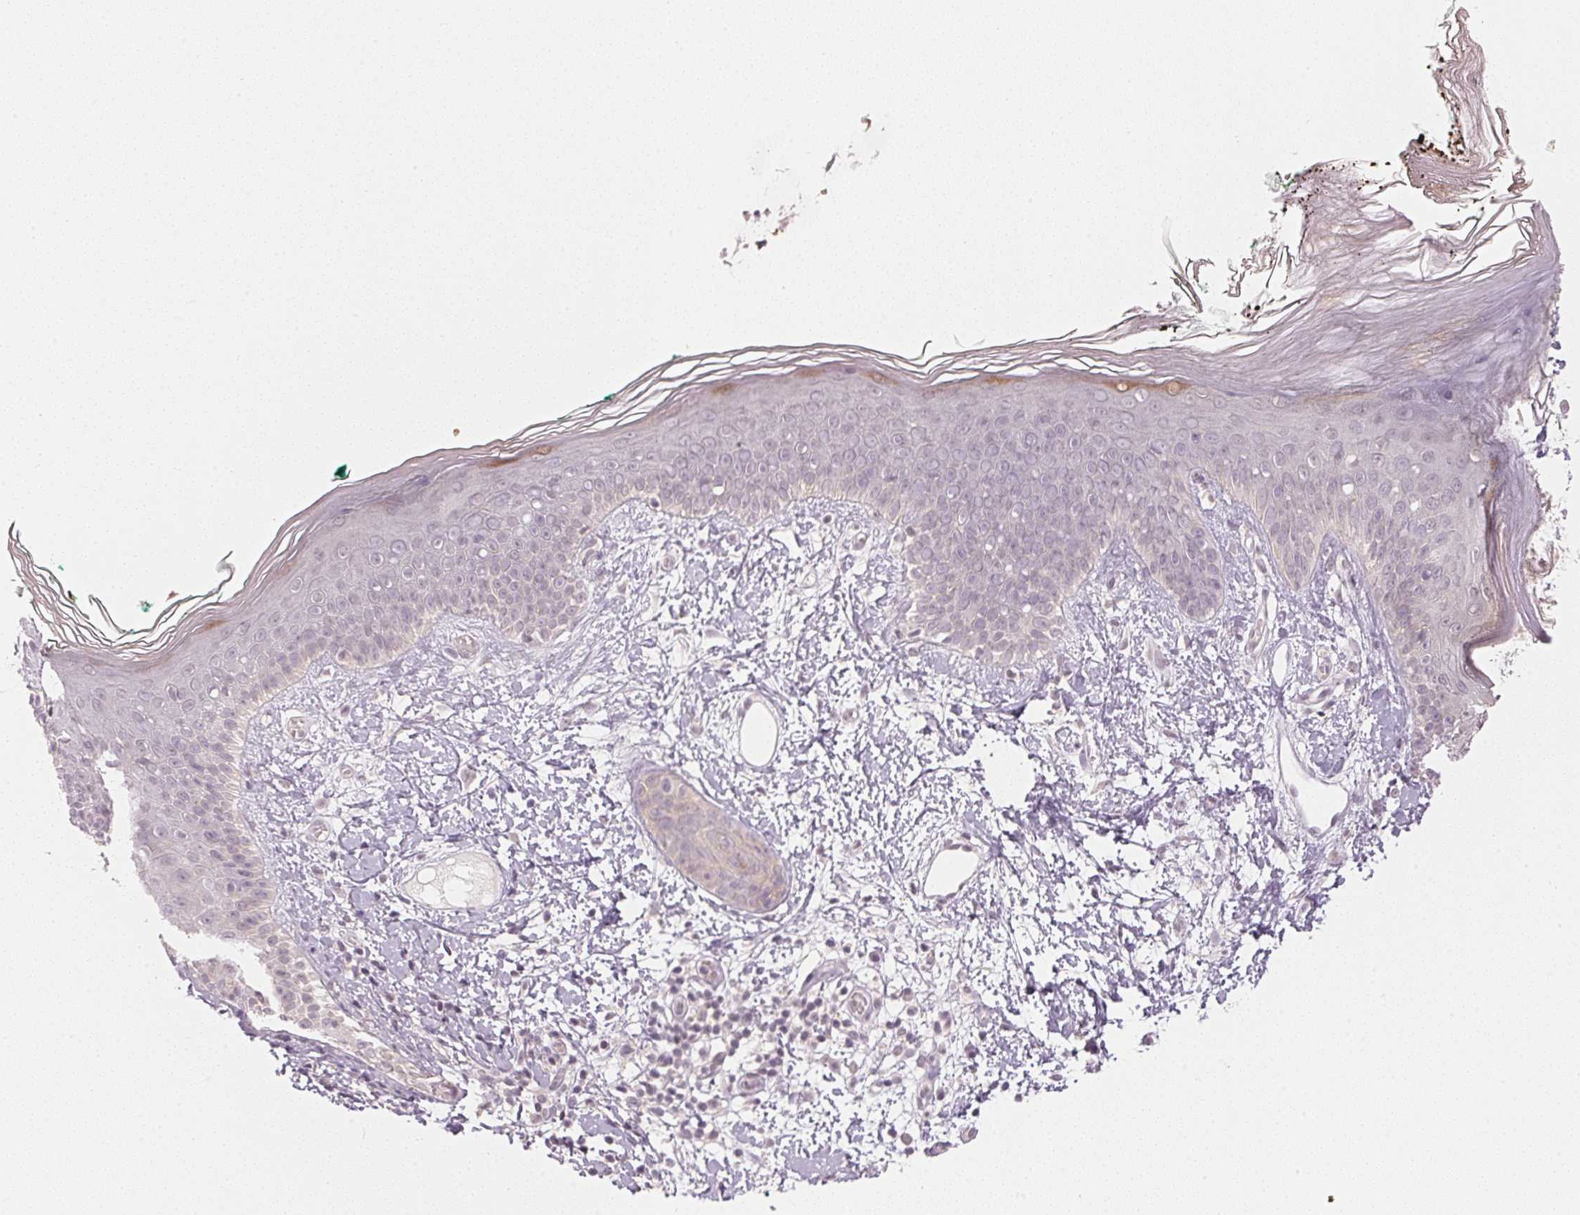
{"staining": {"intensity": "negative", "quantity": "none", "location": "none"}, "tissue": "skin", "cell_type": "Fibroblasts", "image_type": "normal", "snomed": [{"axis": "morphology", "description": "Normal tissue, NOS"}, {"axis": "topography", "description": "Skin"}], "caption": "IHC photomicrograph of benign skin: skin stained with DAB exhibits no significant protein staining in fibroblasts.", "gene": "KPRP", "patient": {"sex": "female", "age": 34}}